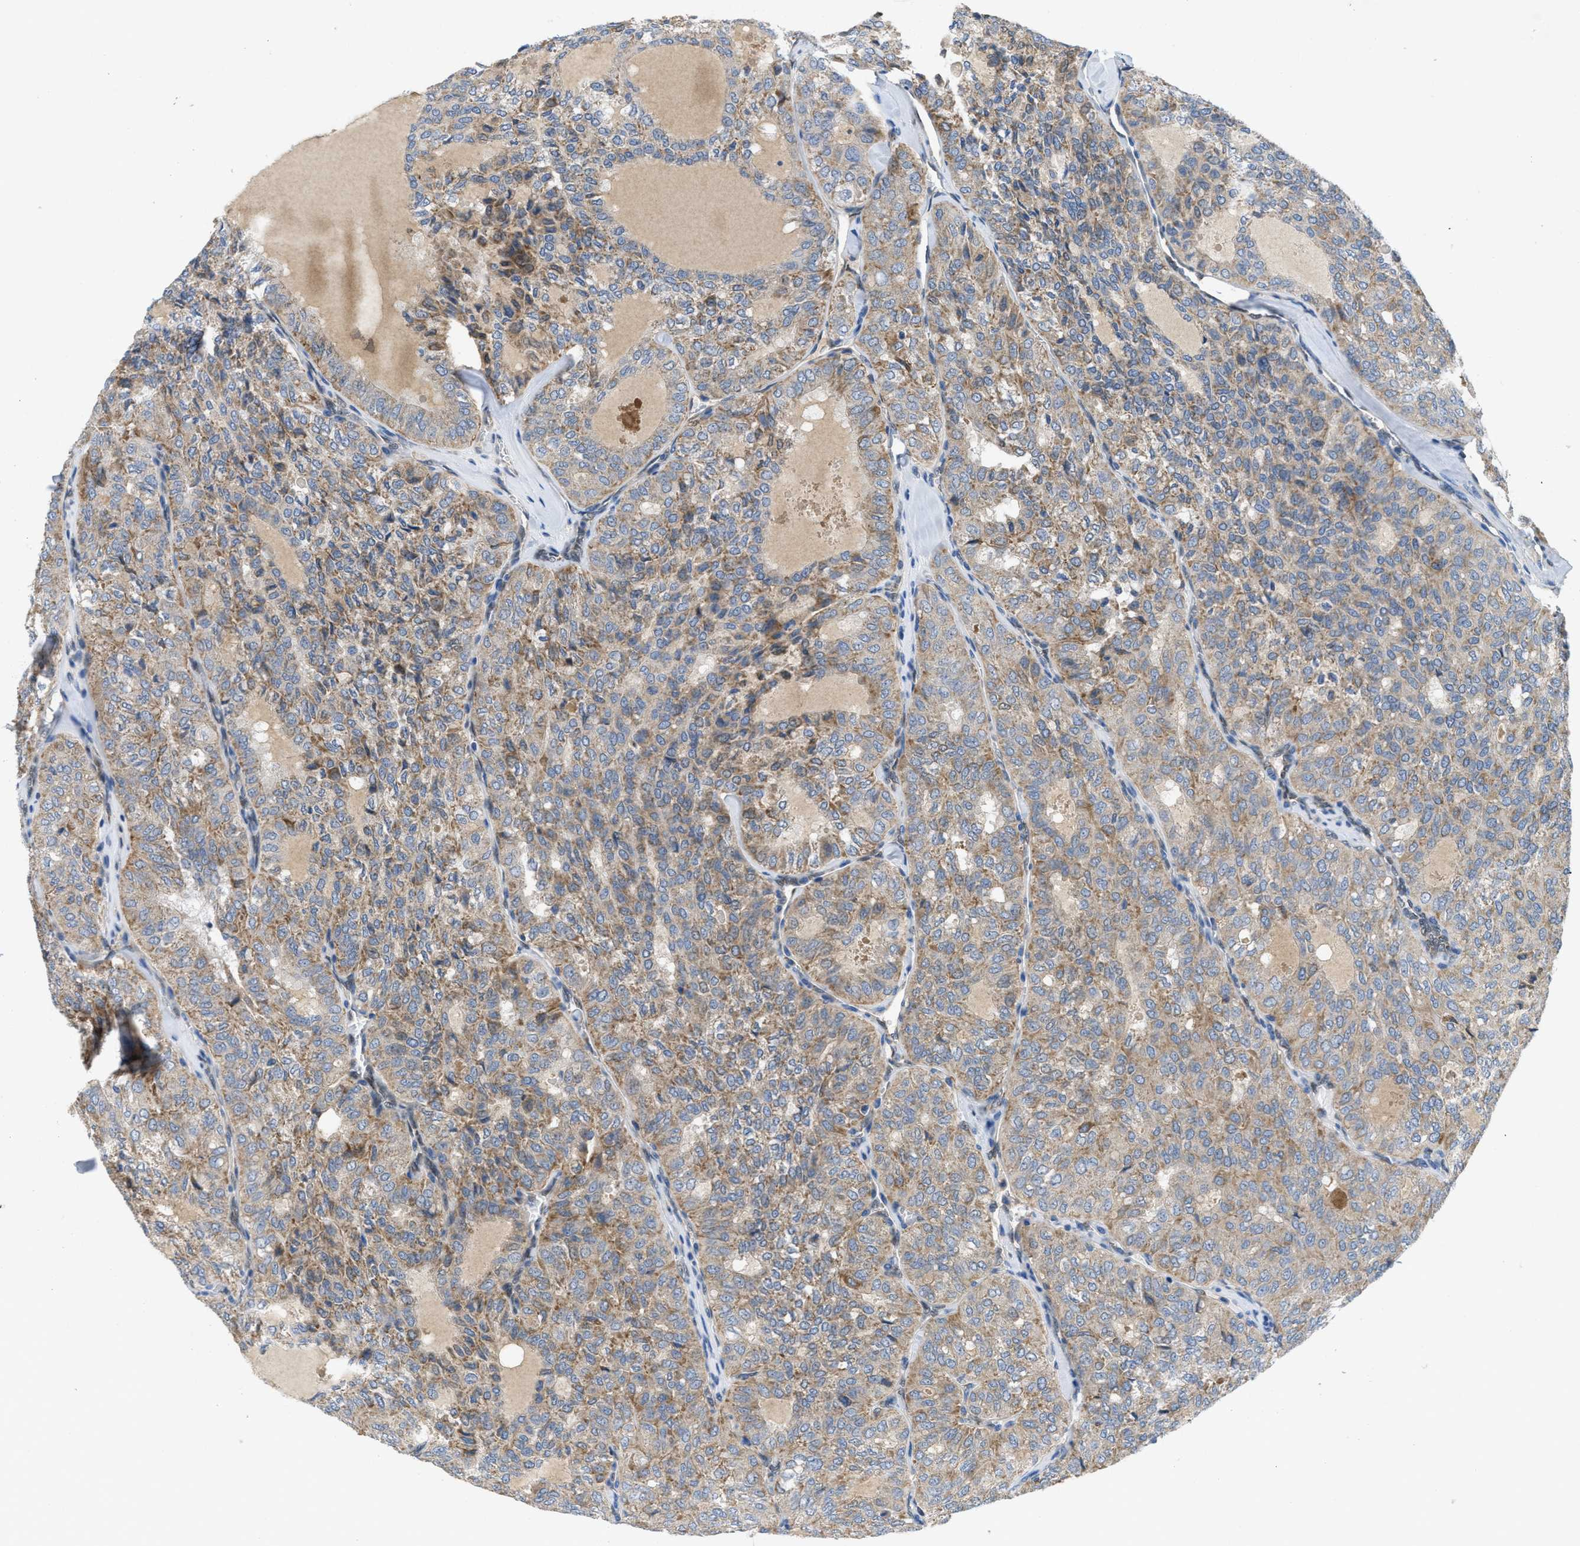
{"staining": {"intensity": "moderate", "quantity": ">75%", "location": "cytoplasmic/membranous"}, "tissue": "thyroid cancer", "cell_type": "Tumor cells", "image_type": "cancer", "snomed": [{"axis": "morphology", "description": "Follicular adenoma carcinoma, NOS"}, {"axis": "topography", "description": "Thyroid gland"}], "caption": "This histopathology image reveals immunohistochemistry (IHC) staining of human thyroid cancer (follicular adenoma carcinoma), with medium moderate cytoplasmic/membranous expression in about >75% of tumor cells.", "gene": "PNKD", "patient": {"sex": "male", "age": 75}}